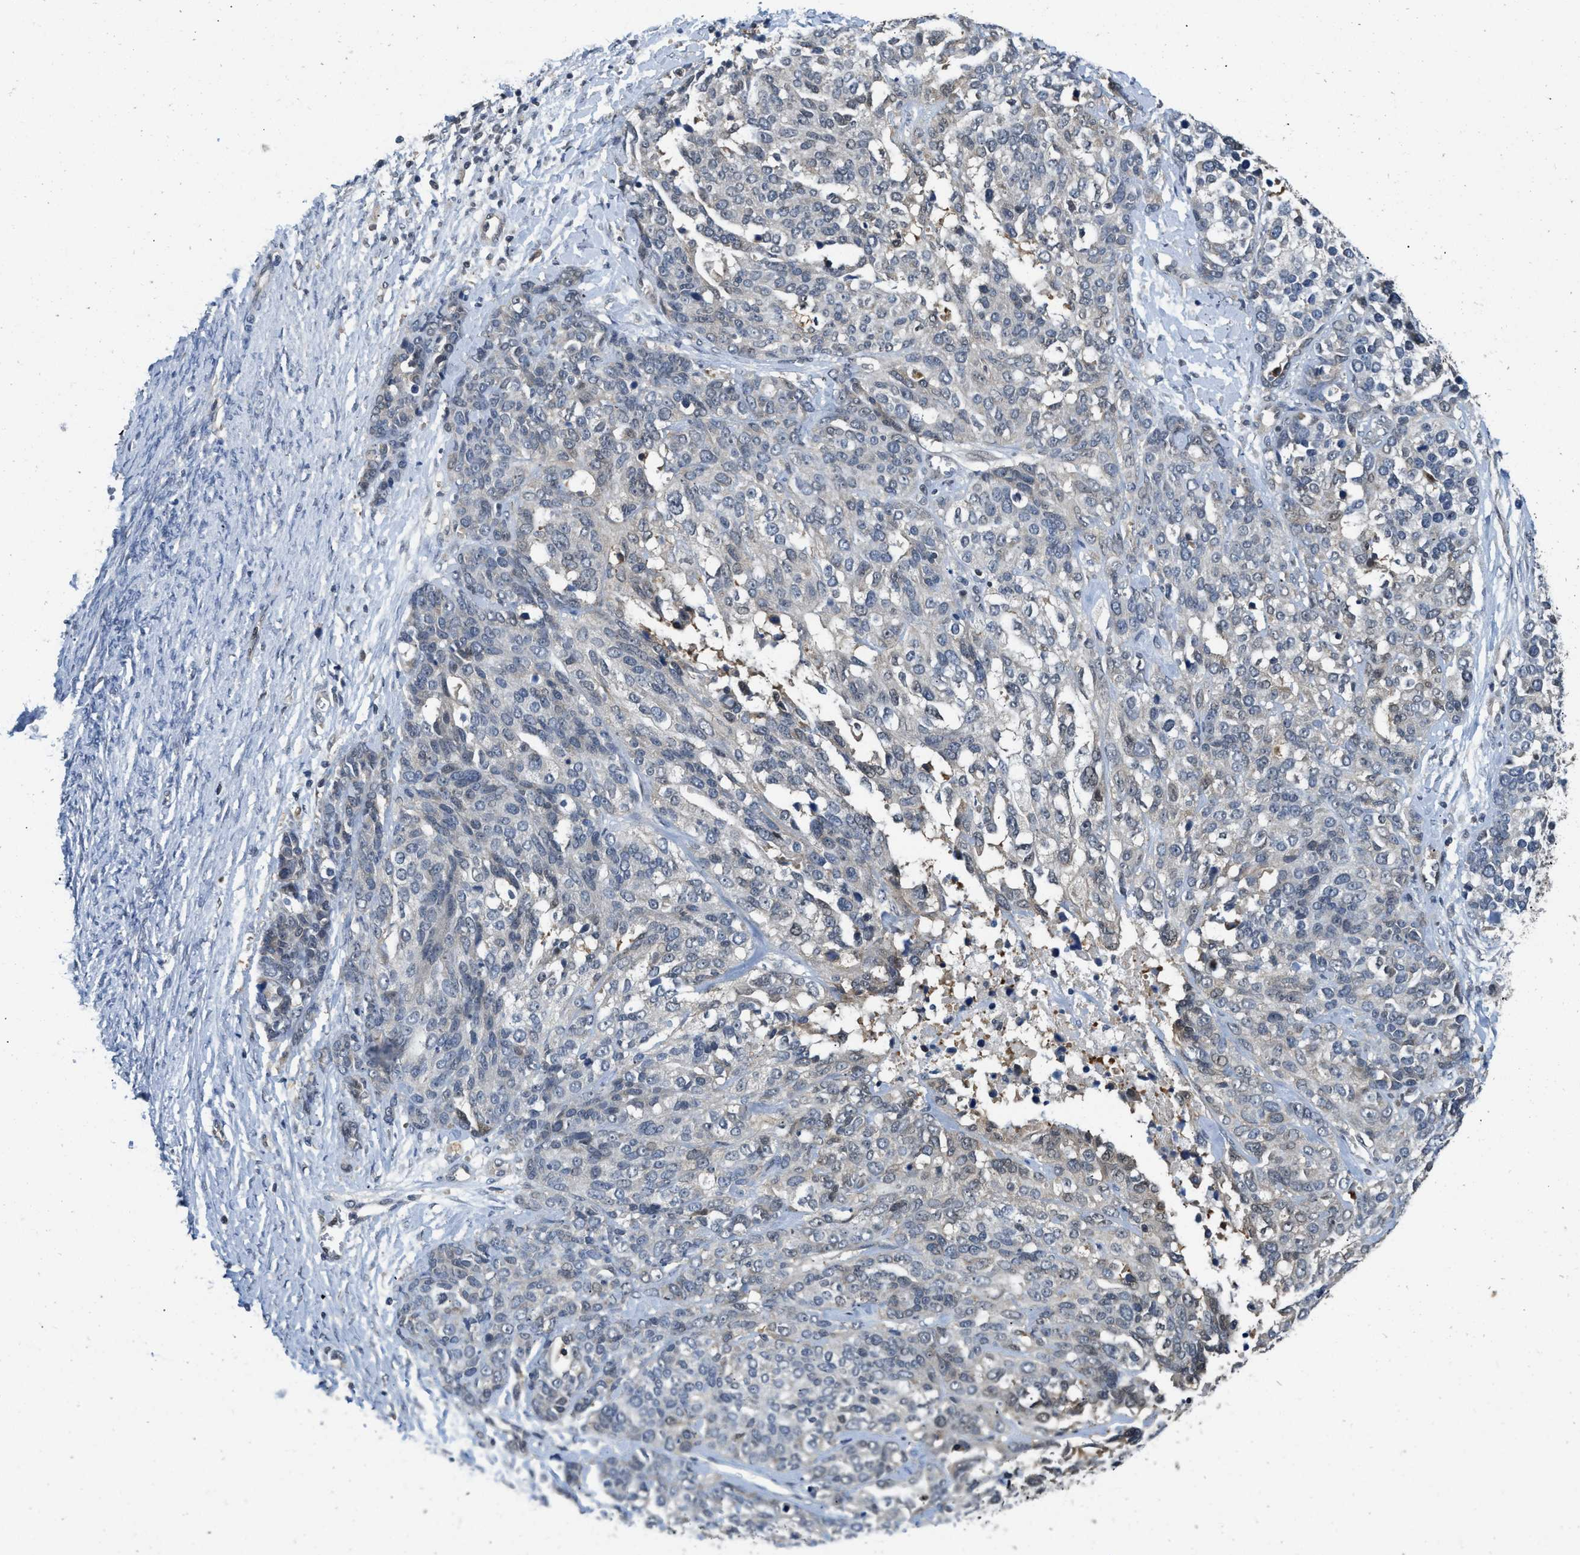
{"staining": {"intensity": "weak", "quantity": "<25%", "location": "cytoplasmic/membranous,nuclear"}, "tissue": "ovarian cancer", "cell_type": "Tumor cells", "image_type": "cancer", "snomed": [{"axis": "morphology", "description": "Cystadenocarcinoma, serous, NOS"}, {"axis": "topography", "description": "Ovary"}], "caption": "High power microscopy histopathology image of an immunohistochemistry histopathology image of ovarian cancer (serous cystadenocarcinoma), revealing no significant positivity in tumor cells.", "gene": "TES", "patient": {"sex": "female", "age": 44}}